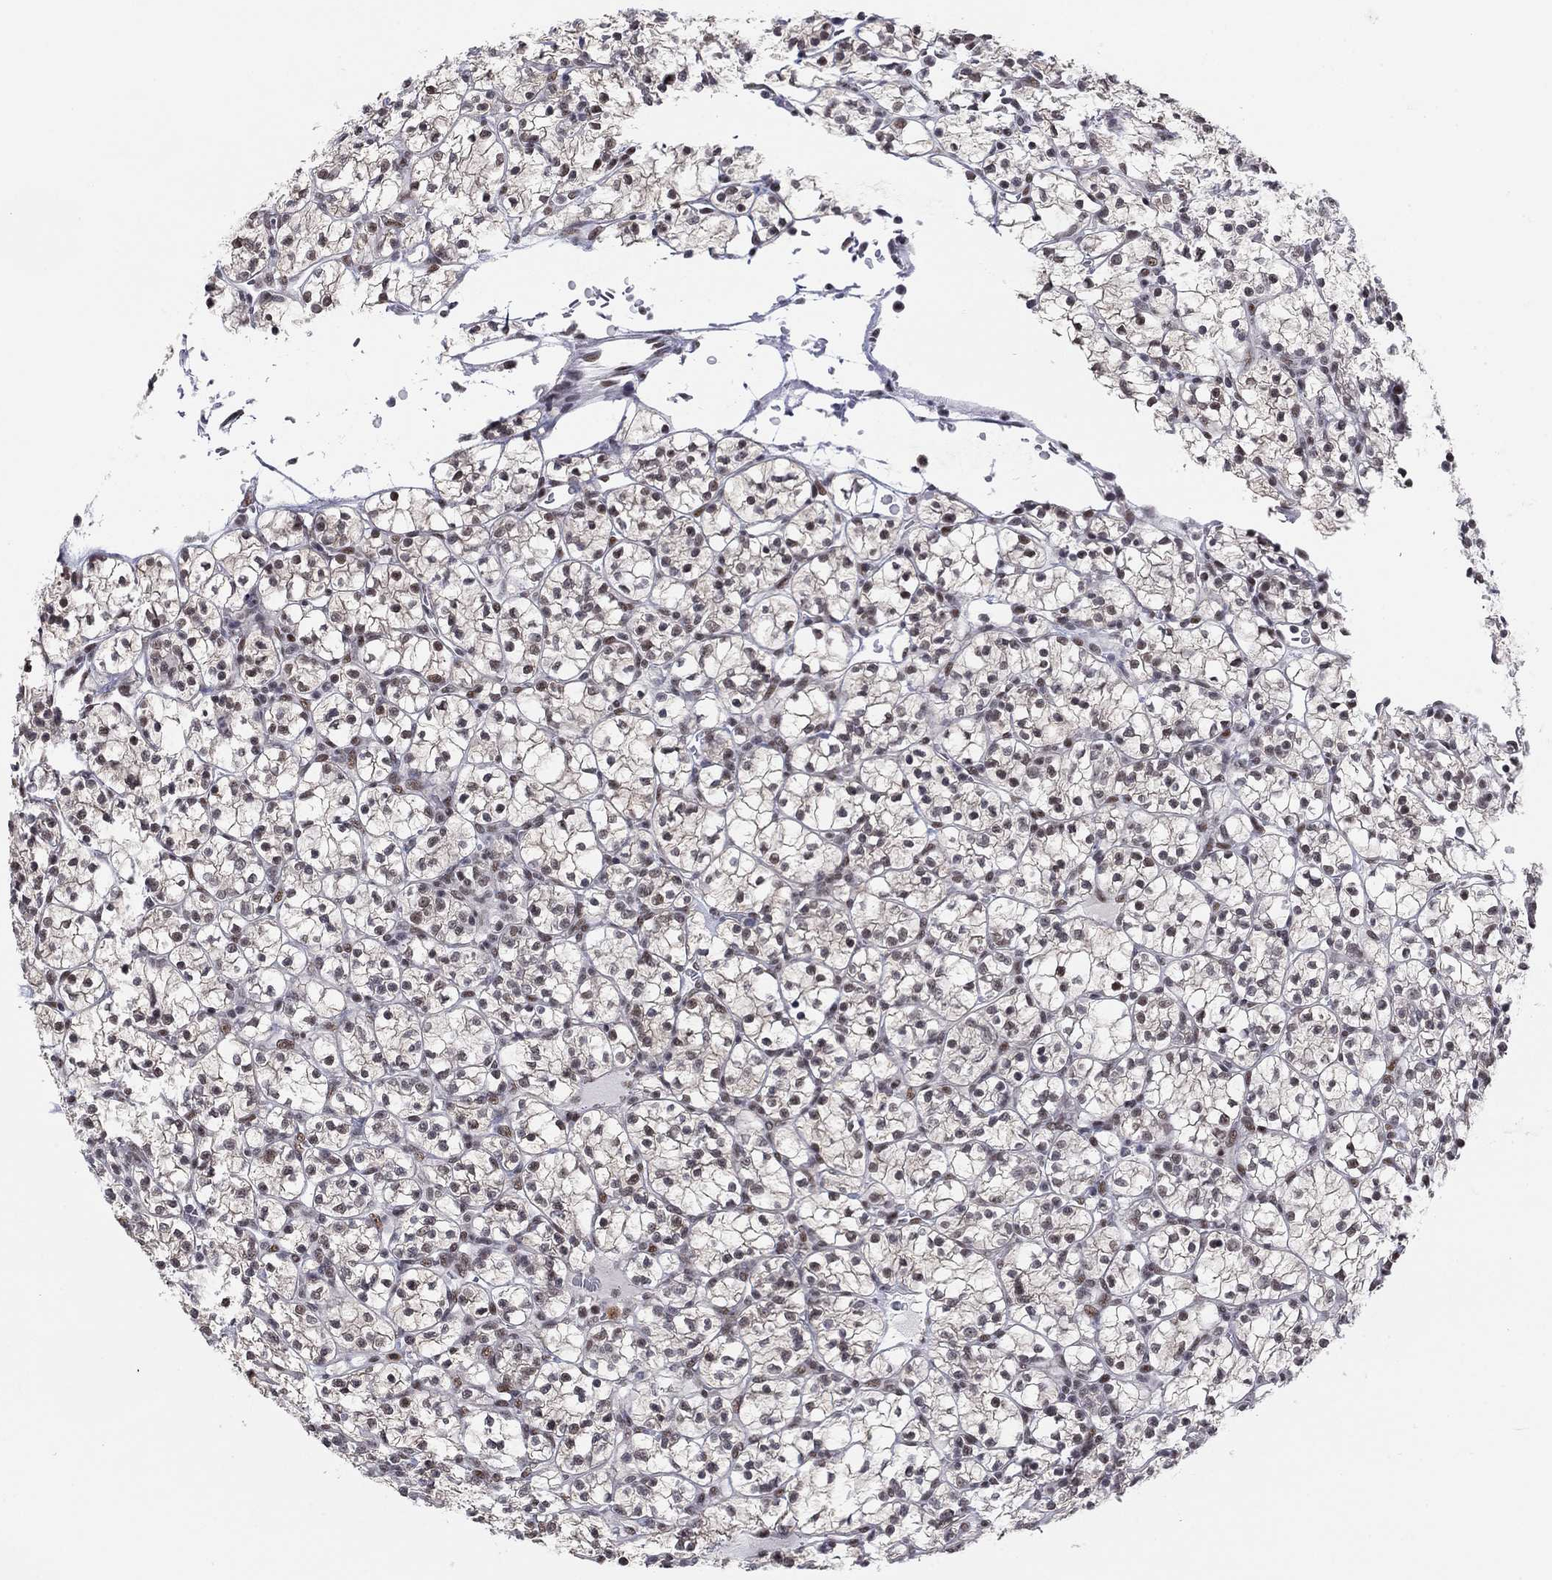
{"staining": {"intensity": "moderate", "quantity": "25%-75%", "location": "nuclear"}, "tissue": "renal cancer", "cell_type": "Tumor cells", "image_type": "cancer", "snomed": [{"axis": "morphology", "description": "Adenocarcinoma, NOS"}, {"axis": "topography", "description": "Kidney"}], "caption": "Renal cancer (adenocarcinoma) tissue reveals moderate nuclear positivity in about 25%-75% of tumor cells, visualized by immunohistochemistry. The staining is performed using DAB (3,3'-diaminobenzidine) brown chromogen to label protein expression. The nuclei are counter-stained blue using hematoxylin.", "gene": "FYTTD1", "patient": {"sex": "female", "age": 89}}